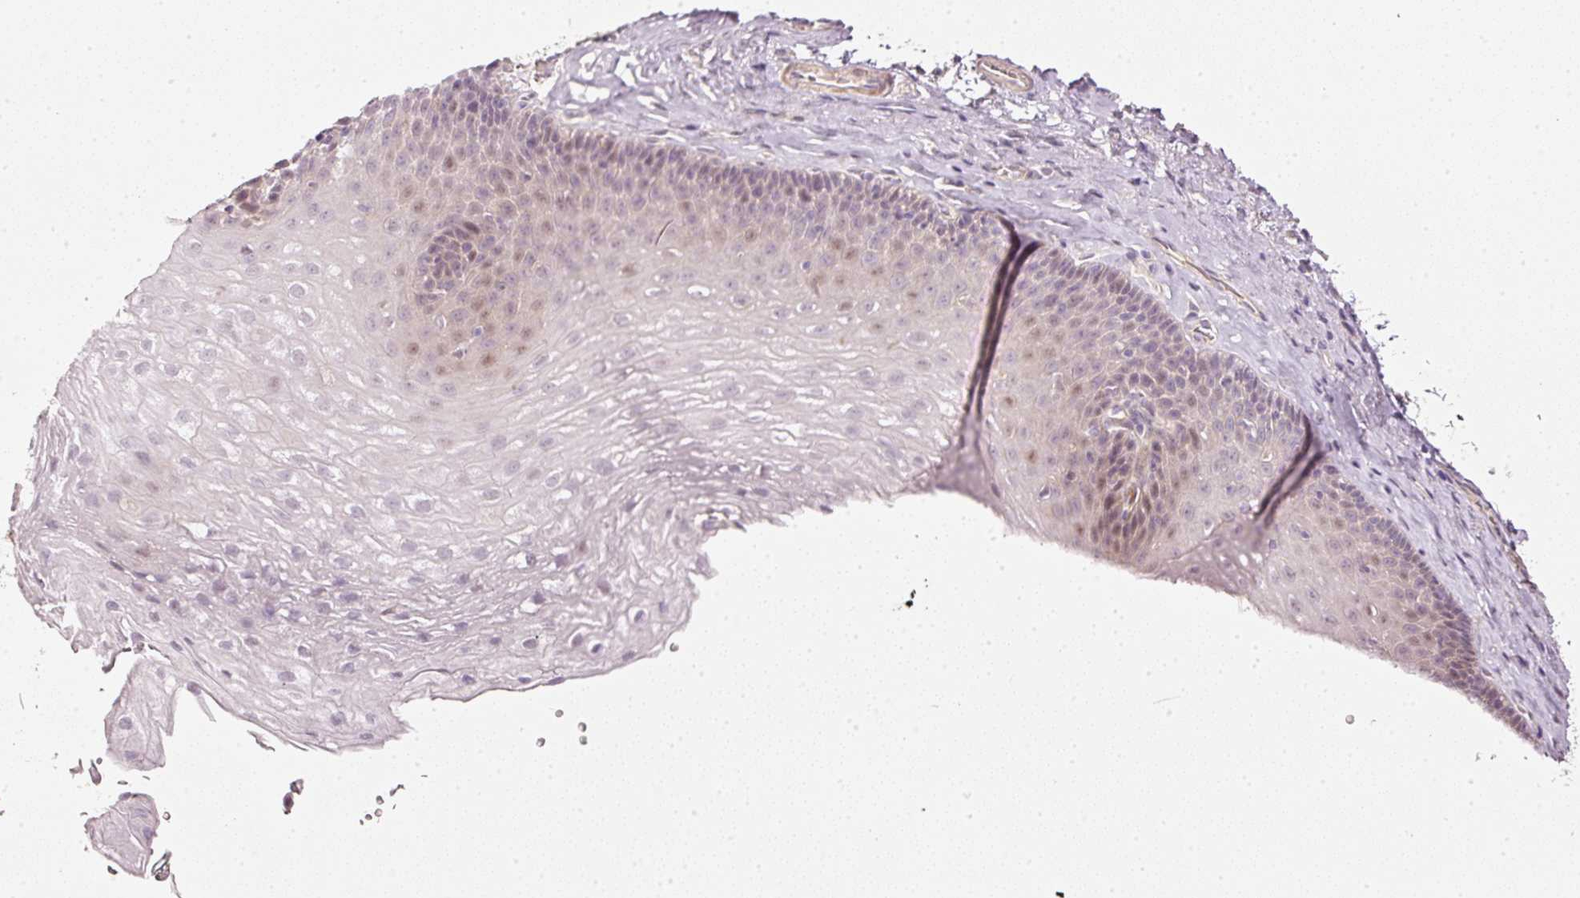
{"staining": {"intensity": "weak", "quantity": "<25%", "location": "nuclear"}, "tissue": "esophagus", "cell_type": "Squamous epithelial cells", "image_type": "normal", "snomed": [{"axis": "morphology", "description": "Normal tissue, NOS"}, {"axis": "topography", "description": "Esophagus"}], "caption": "A micrograph of esophagus stained for a protein demonstrates no brown staining in squamous epithelial cells.", "gene": "TOGARAM1", "patient": {"sex": "female", "age": 66}}